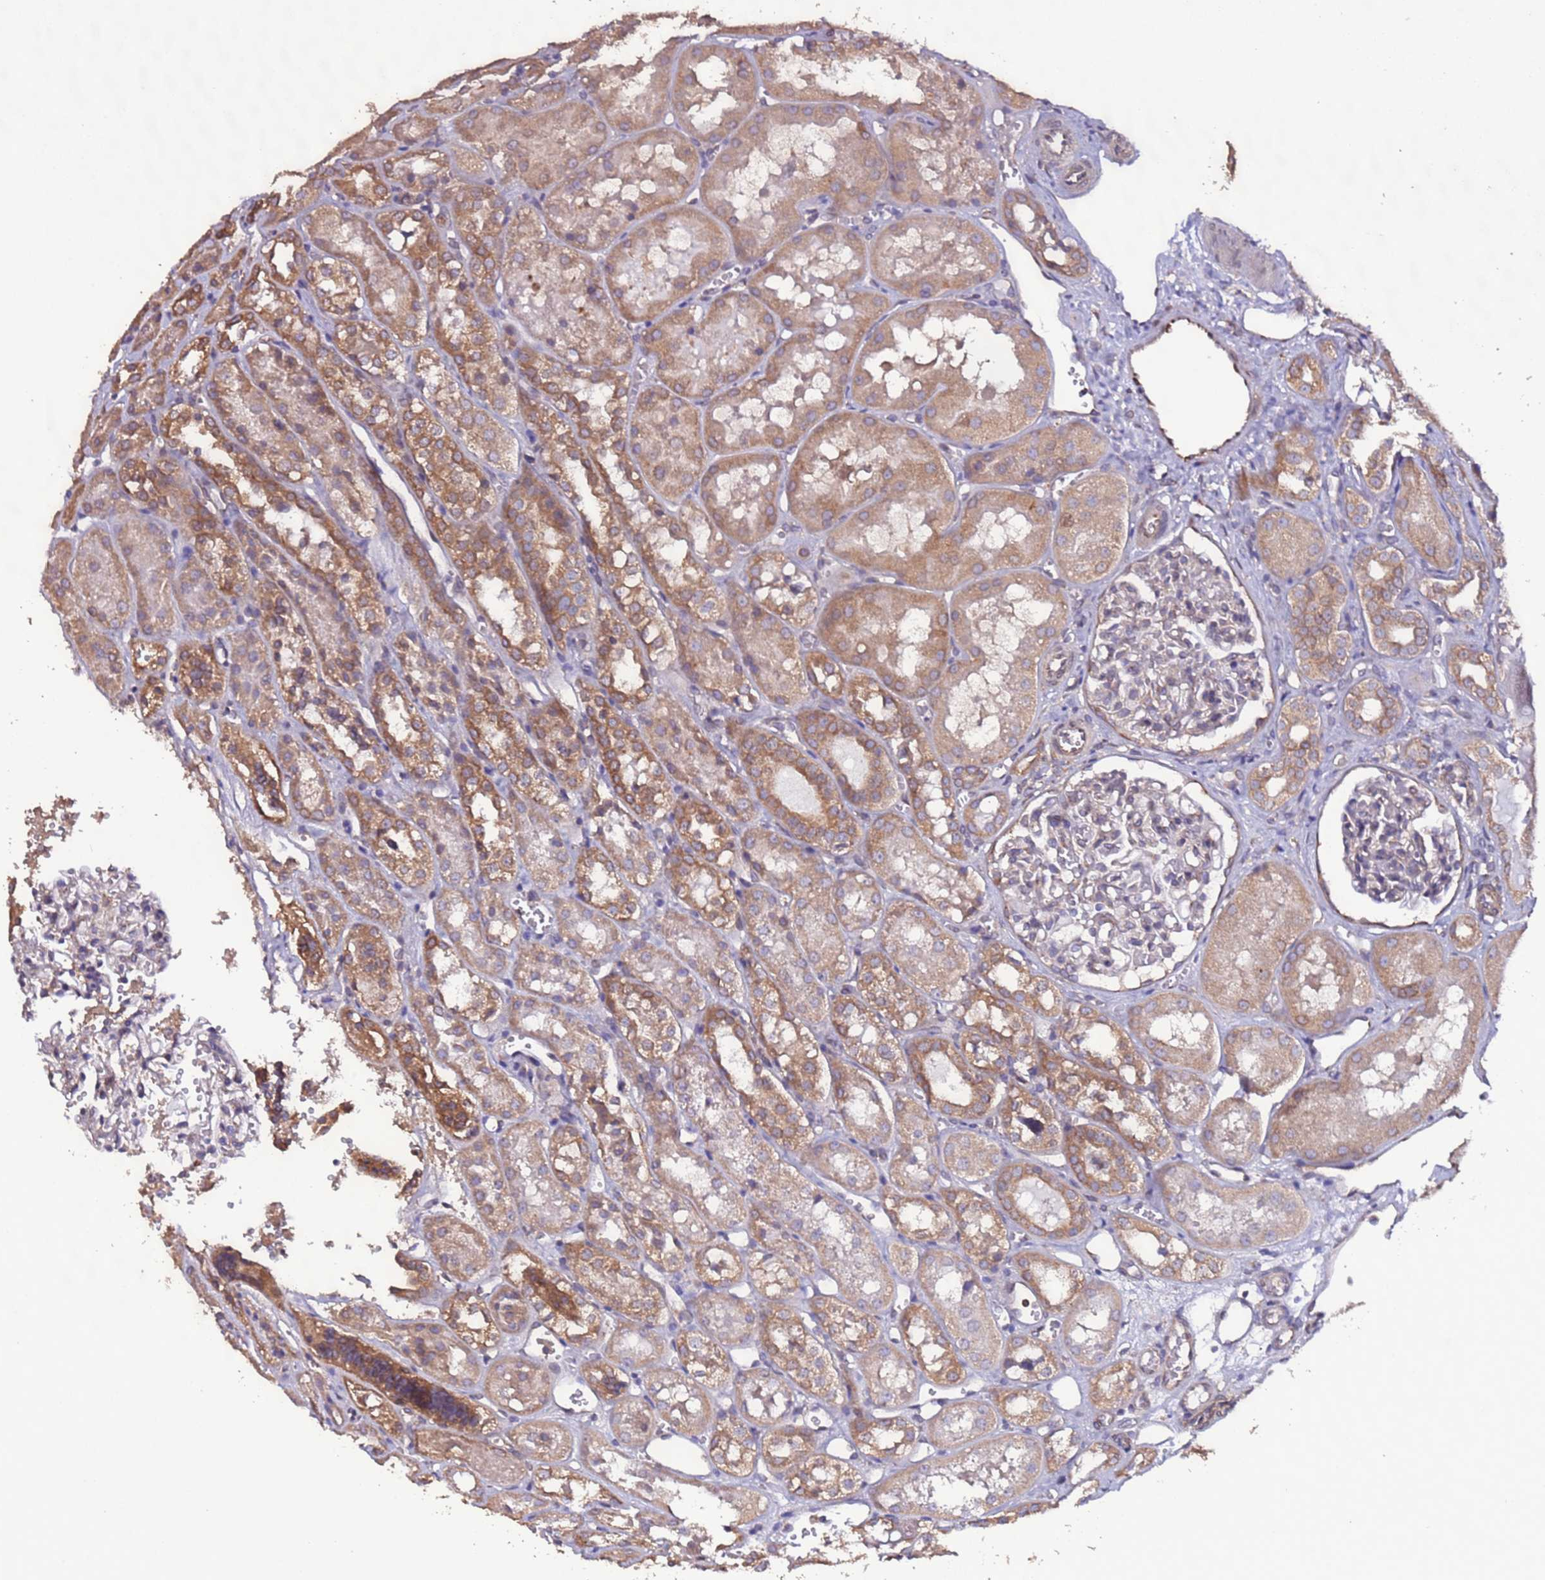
{"staining": {"intensity": "weak", "quantity": "<25%", "location": "cytoplasmic/membranous"}, "tissue": "kidney", "cell_type": "Cells in glomeruli", "image_type": "normal", "snomed": [{"axis": "morphology", "description": "Normal tissue, NOS"}, {"axis": "topography", "description": "Kidney"}], "caption": "Immunohistochemistry (IHC) image of unremarkable kidney stained for a protein (brown), which exhibits no positivity in cells in glomeruli. (DAB IHC with hematoxylin counter stain).", "gene": "SLC41A3", "patient": {"sex": "male", "age": 16}}